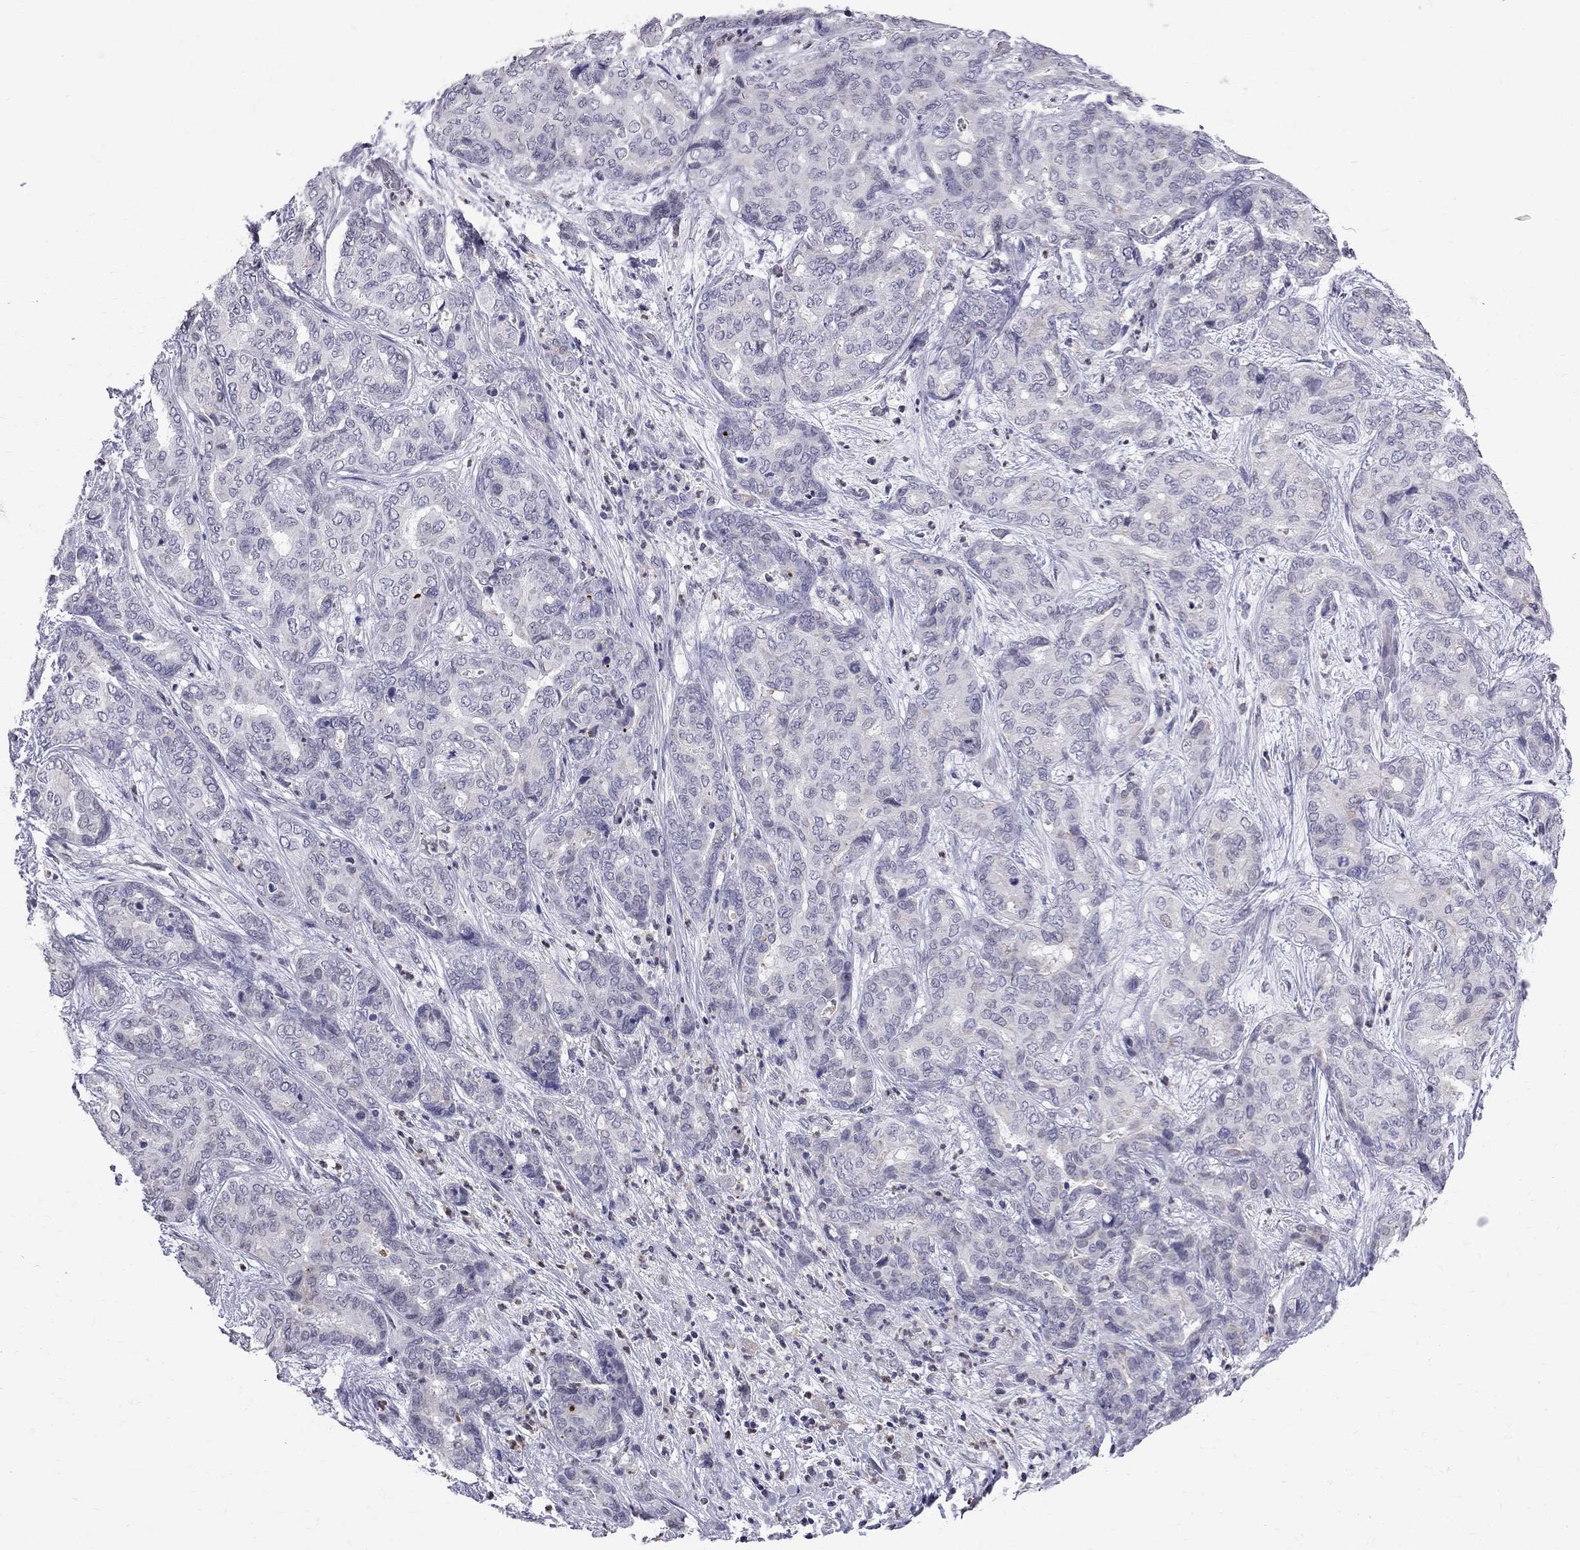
{"staining": {"intensity": "weak", "quantity": "<25%", "location": "cytoplasmic/membranous"}, "tissue": "liver cancer", "cell_type": "Tumor cells", "image_type": "cancer", "snomed": [{"axis": "morphology", "description": "Cholangiocarcinoma"}, {"axis": "topography", "description": "Liver"}], "caption": "Immunohistochemistry micrograph of neoplastic tissue: cholangiocarcinoma (liver) stained with DAB (3,3'-diaminobenzidine) reveals no significant protein staining in tumor cells.", "gene": "MUC15", "patient": {"sex": "female", "age": 64}}